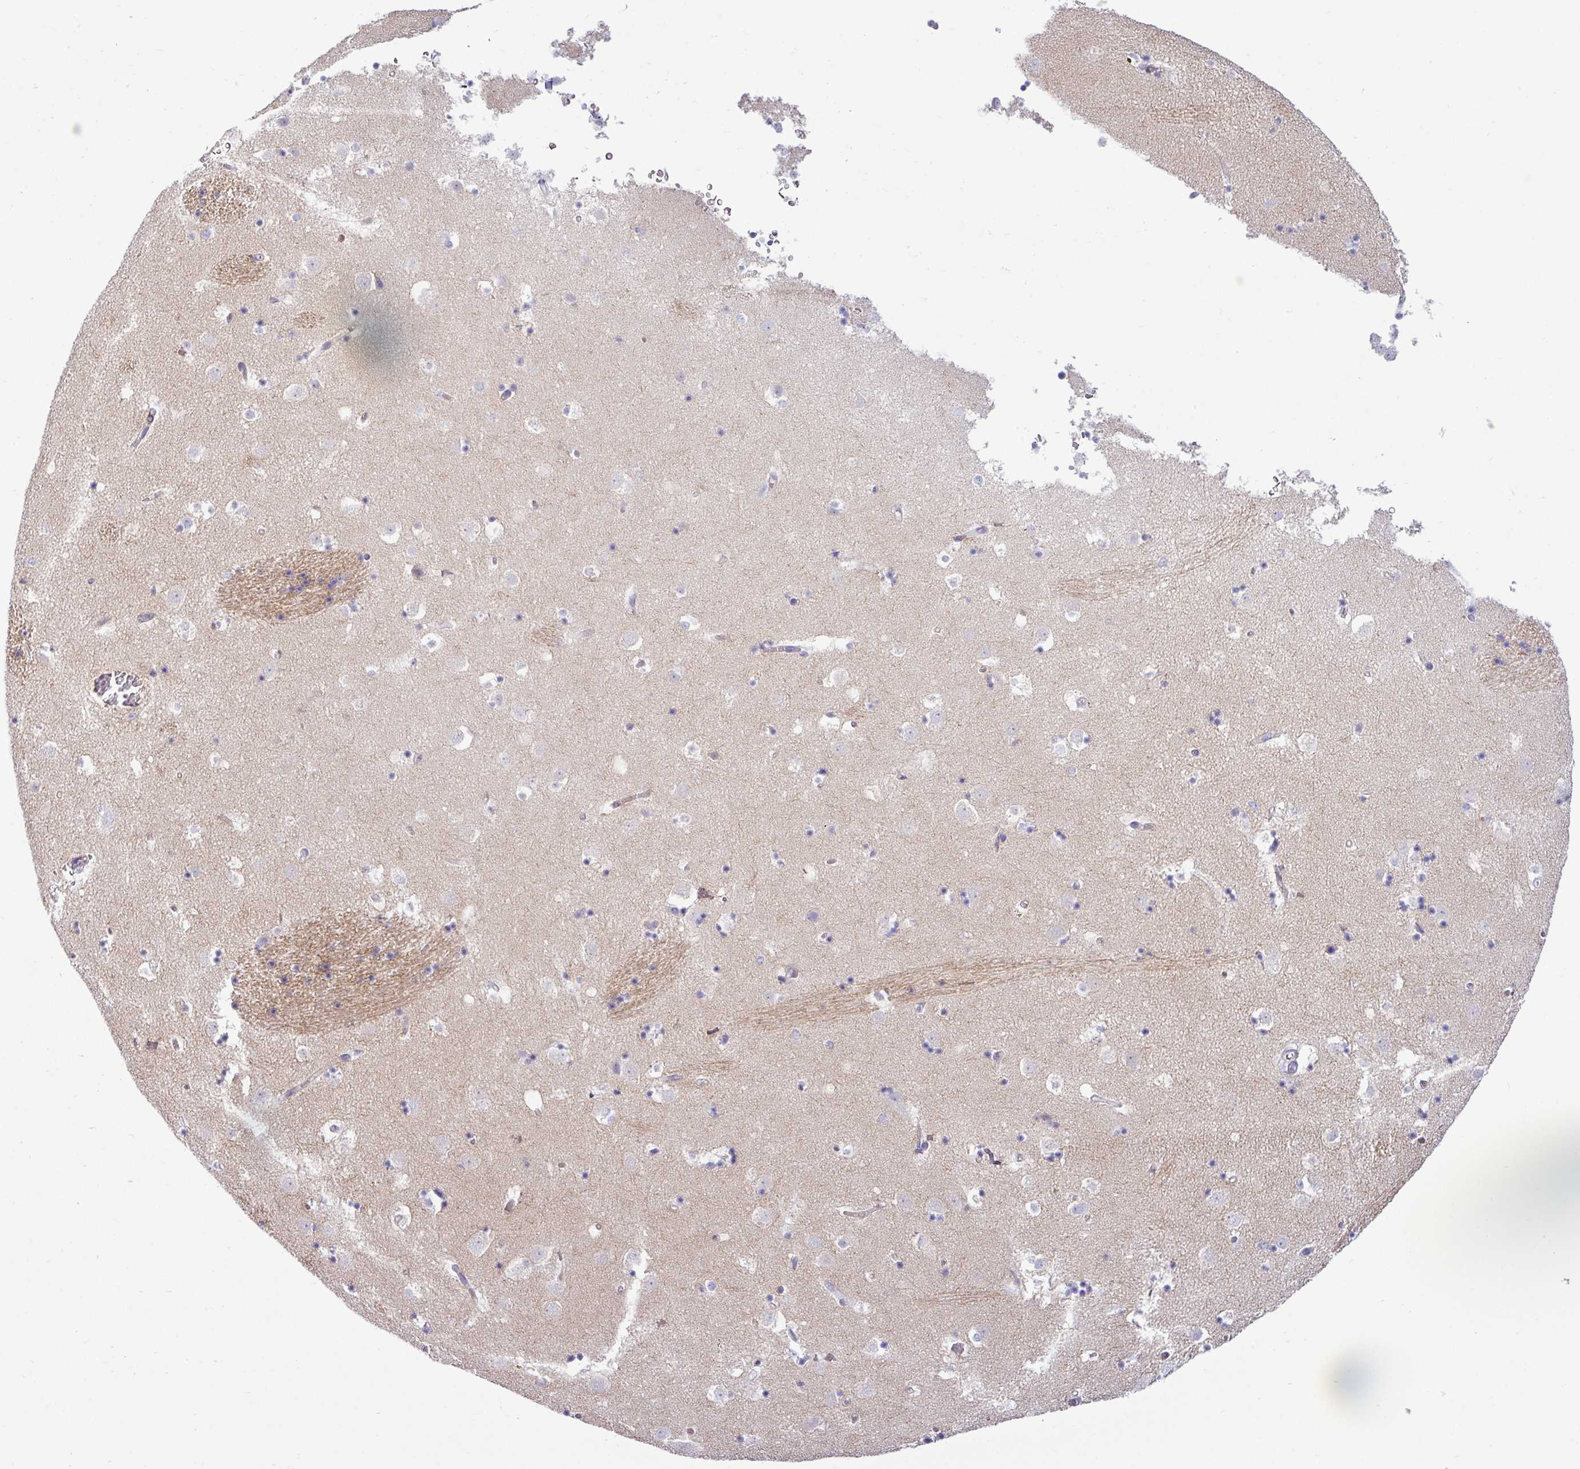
{"staining": {"intensity": "negative", "quantity": "none", "location": "none"}, "tissue": "caudate", "cell_type": "Glial cells", "image_type": "normal", "snomed": [{"axis": "morphology", "description": "Normal tissue, NOS"}, {"axis": "topography", "description": "Lateral ventricle wall"}], "caption": "Immunohistochemistry (IHC) of unremarkable human caudate demonstrates no expression in glial cells. The staining is performed using DAB (3,3'-diaminobenzidine) brown chromogen with nuclei counter-stained in using hematoxylin.", "gene": "ACAP3", "patient": {"sex": "male", "age": 58}}